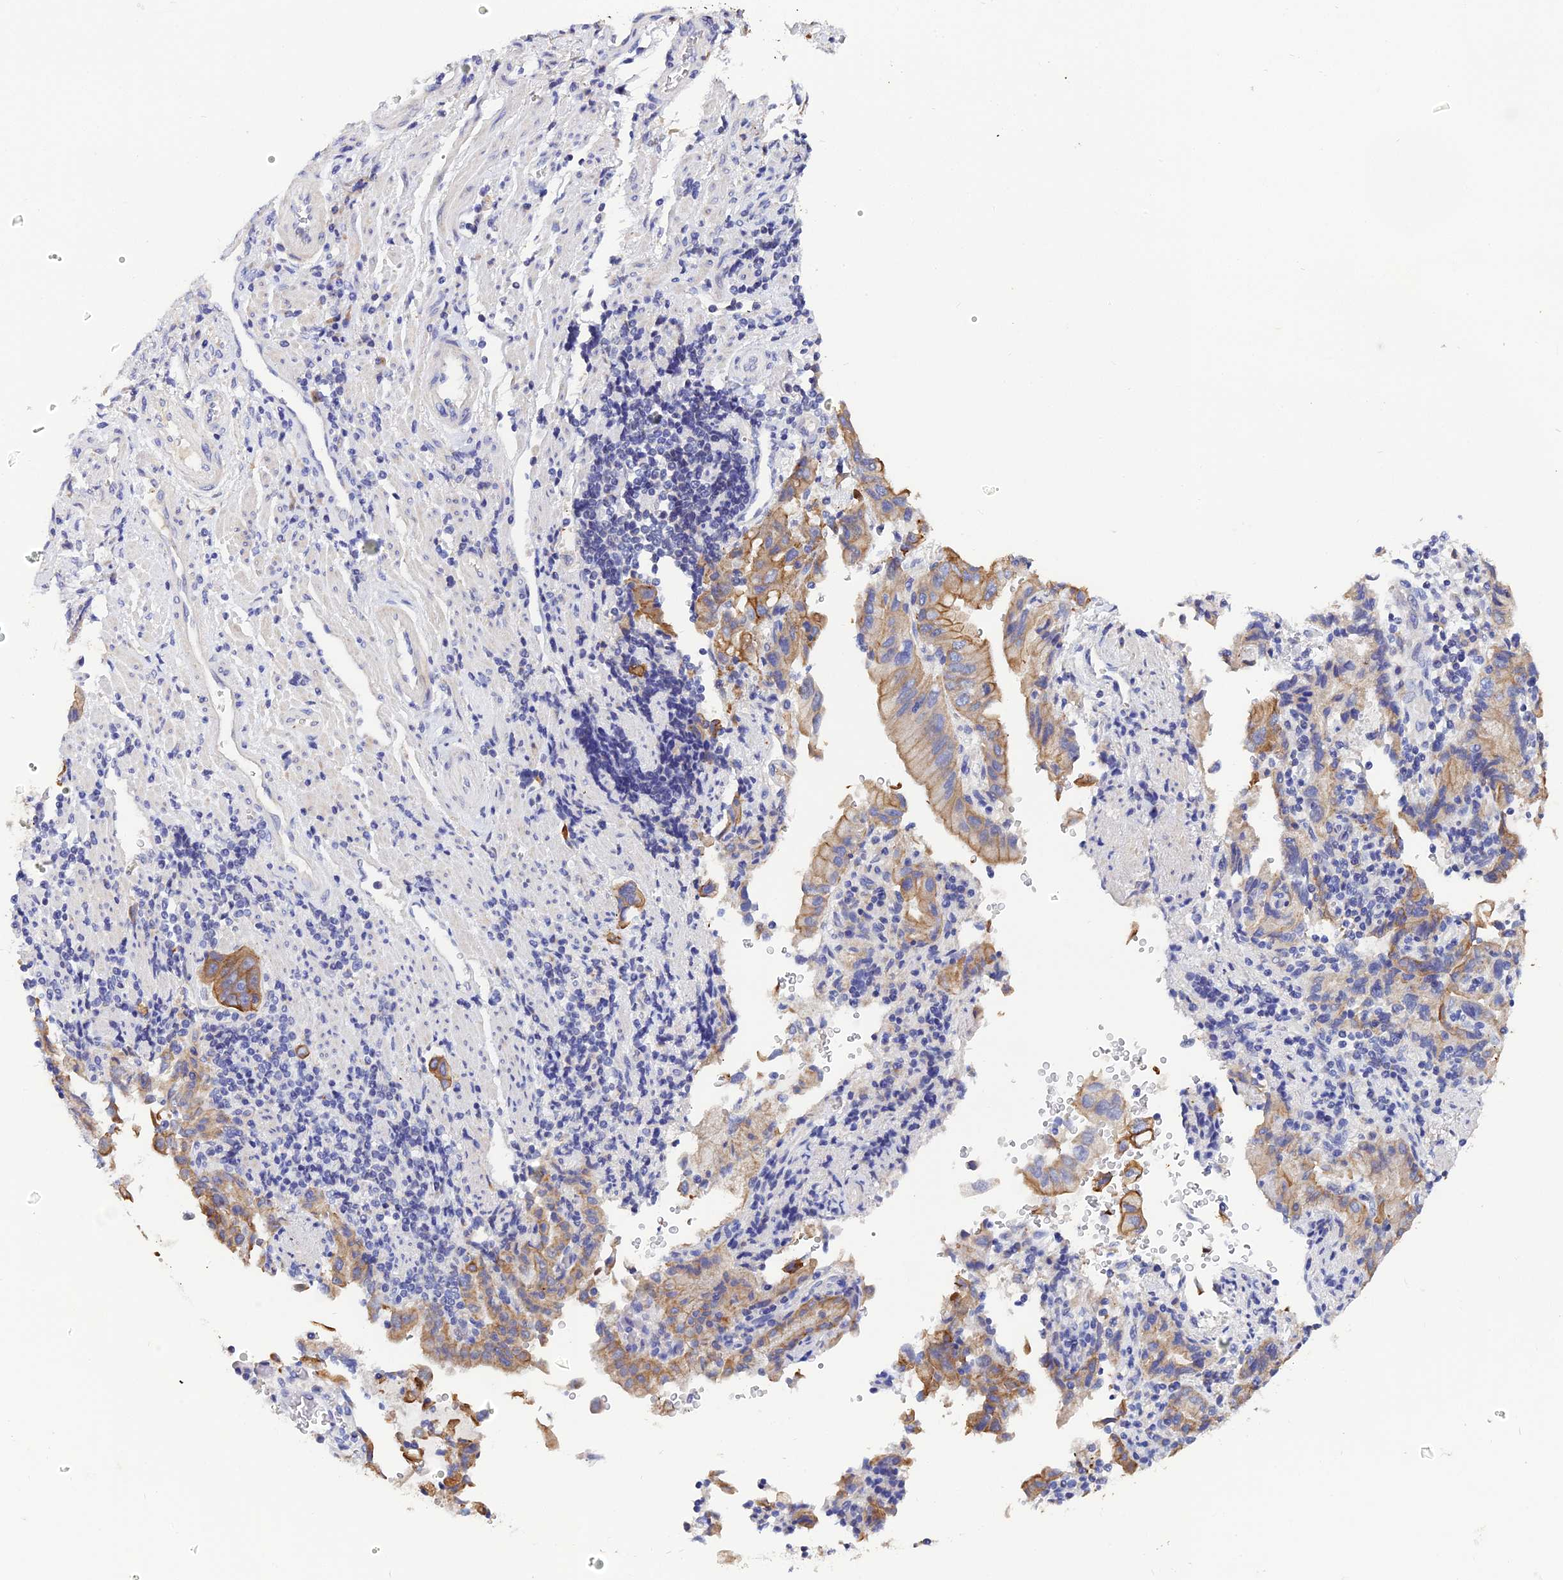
{"staining": {"intensity": "strong", "quantity": ">75%", "location": "cytoplasmic/membranous"}, "tissue": "stomach cancer", "cell_type": "Tumor cells", "image_type": "cancer", "snomed": [{"axis": "morphology", "description": "Adenocarcinoma, NOS"}, {"axis": "topography", "description": "Stomach"}], "caption": "IHC of human stomach adenocarcinoma exhibits high levels of strong cytoplasmic/membranous staining in about >75% of tumor cells. The staining was performed using DAB (3,3'-diaminobenzidine), with brown indicating positive protein expression. Nuclei are stained blue with hematoxylin.", "gene": "ZXDA", "patient": {"sex": "male", "age": 62}}